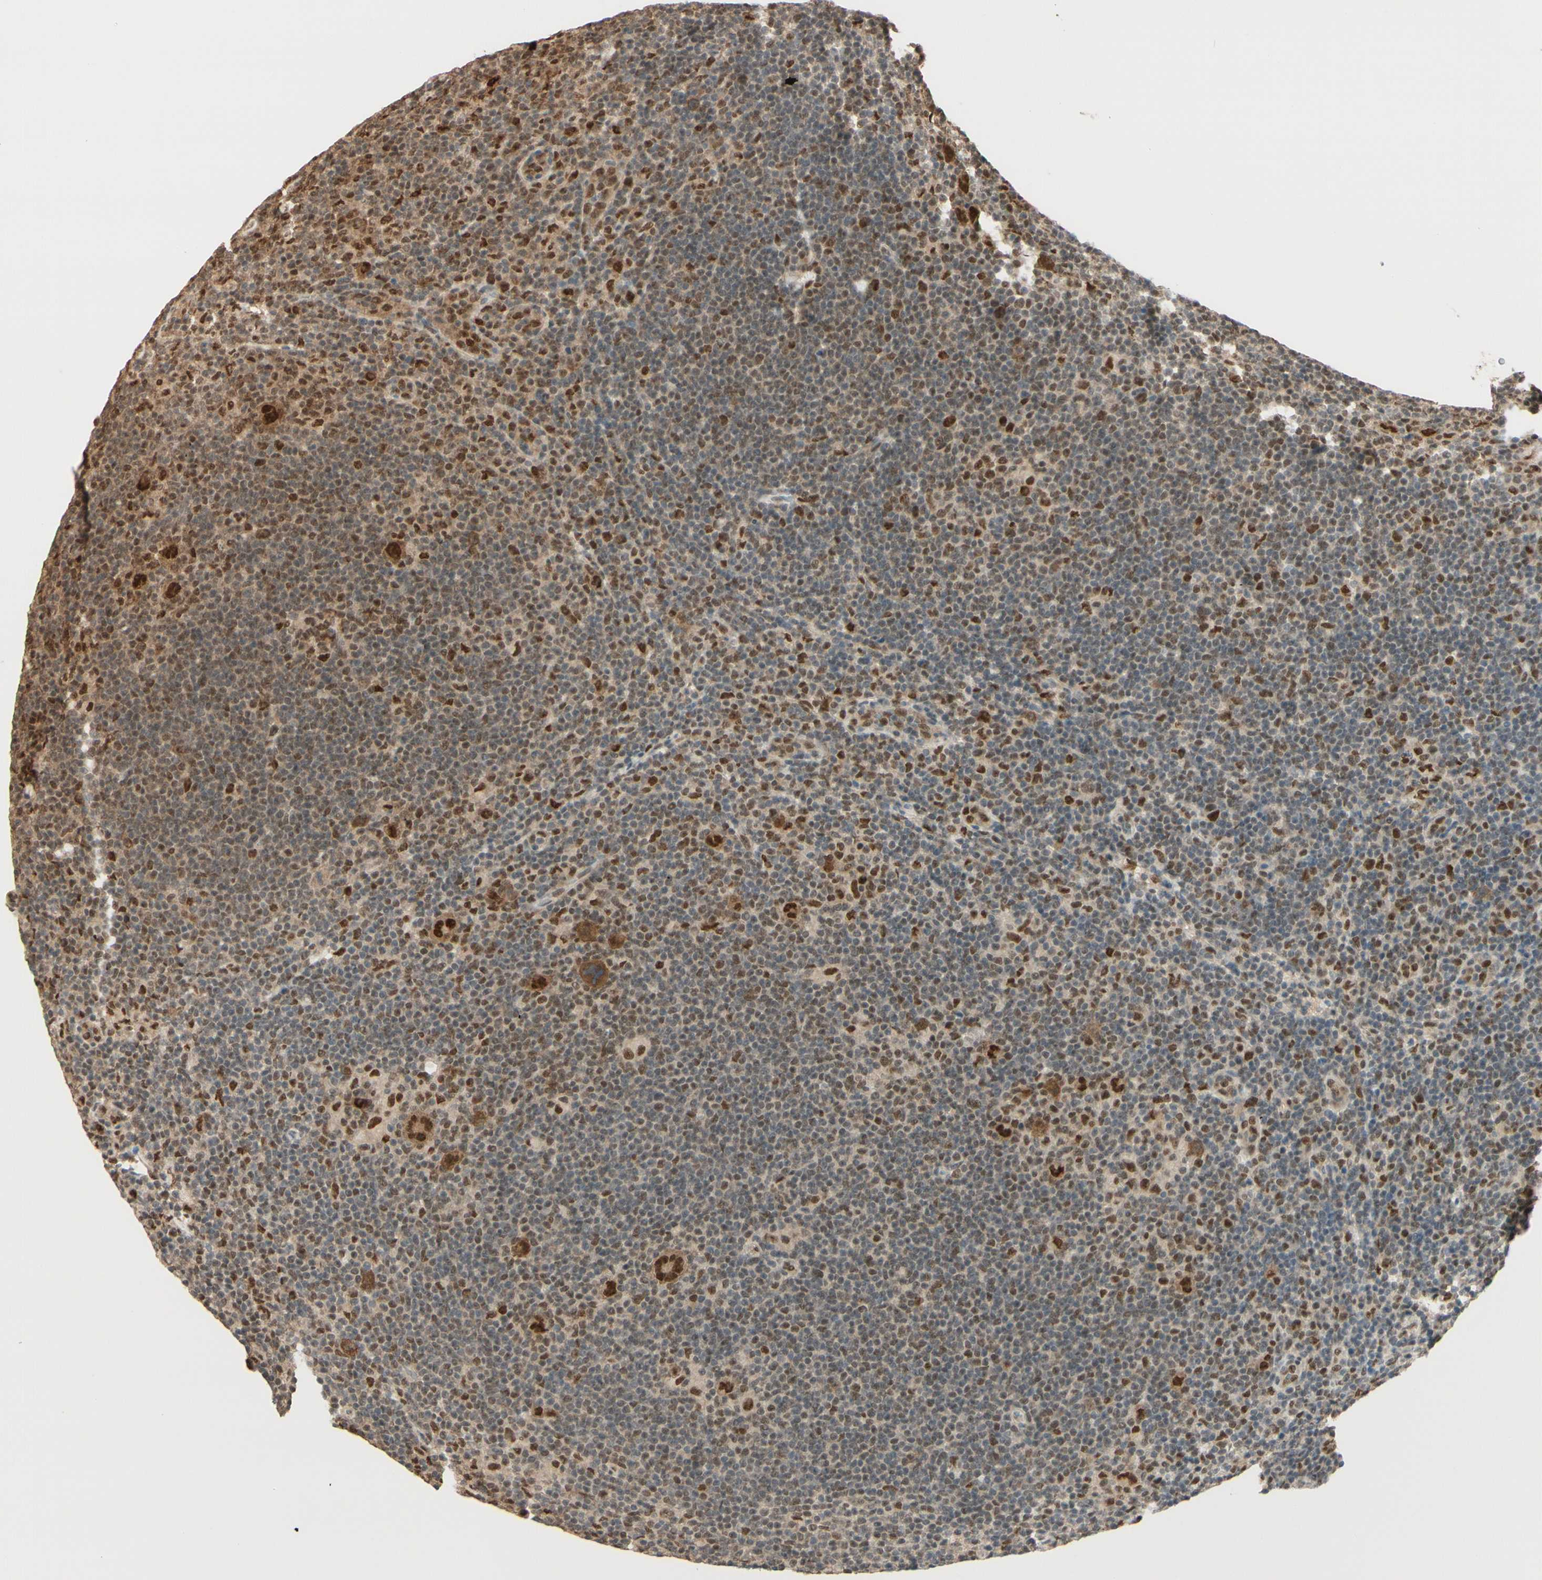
{"staining": {"intensity": "strong", "quantity": ">75%", "location": "cytoplasmic/membranous,nuclear"}, "tissue": "lymphoma", "cell_type": "Tumor cells", "image_type": "cancer", "snomed": [{"axis": "morphology", "description": "Hodgkin's disease, NOS"}, {"axis": "topography", "description": "Lymph node"}], "caption": "This is a micrograph of IHC staining of Hodgkin's disease, which shows strong staining in the cytoplasmic/membranous and nuclear of tumor cells.", "gene": "HSF1", "patient": {"sex": "female", "age": 57}}